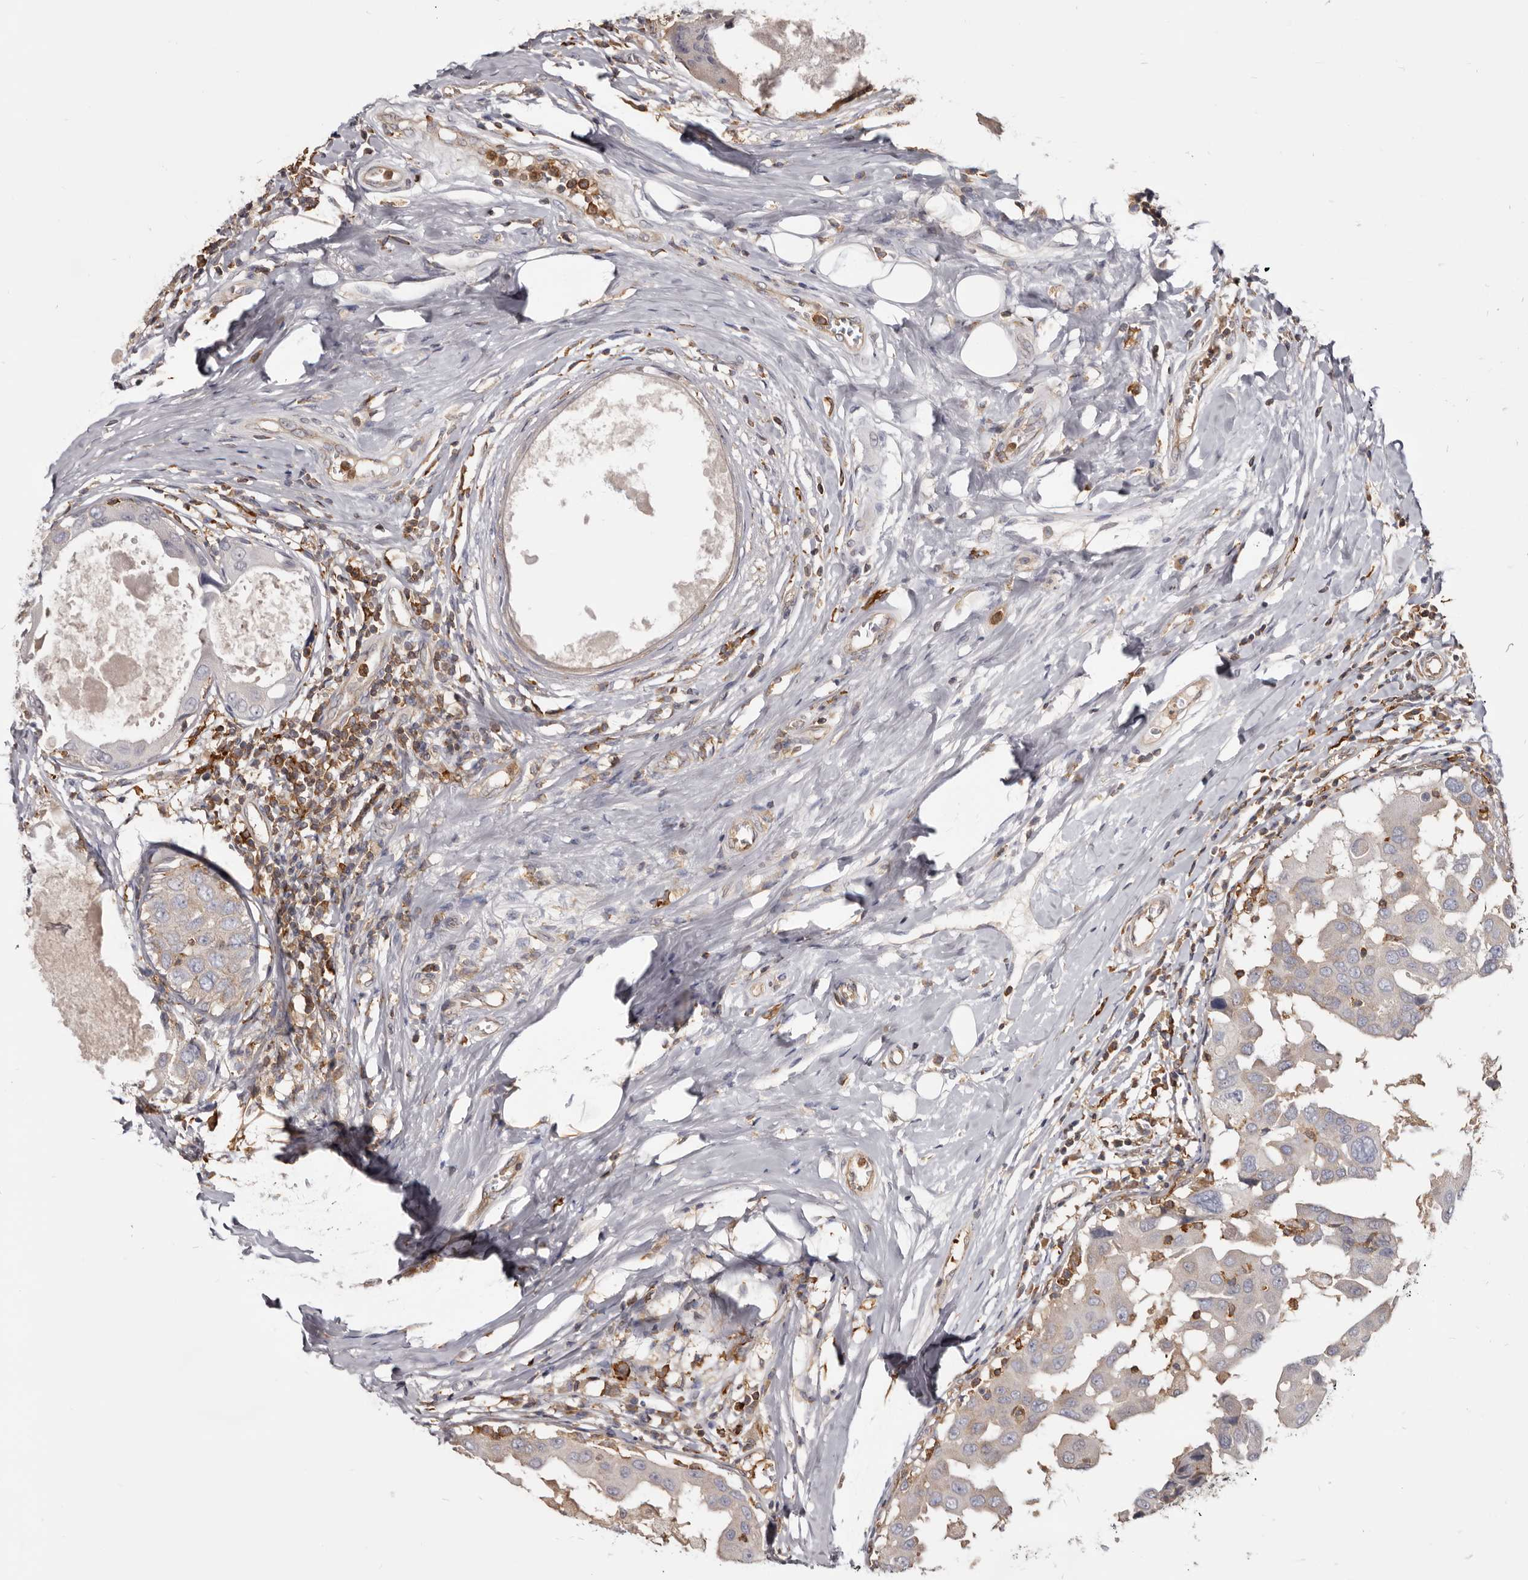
{"staining": {"intensity": "negative", "quantity": "none", "location": "none"}, "tissue": "breast cancer", "cell_type": "Tumor cells", "image_type": "cancer", "snomed": [{"axis": "morphology", "description": "Duct carcinoma"}, {"axis": "topography", "description": "Breast"}], "caption": "This is a photomicrograph of immunohistochemistry (IHC) staining of breast invasive ductal carcinoma, which shows no positivity in tumor cells.", "gene": "CBL", "patient": {"sex": "female", "age": 27}}